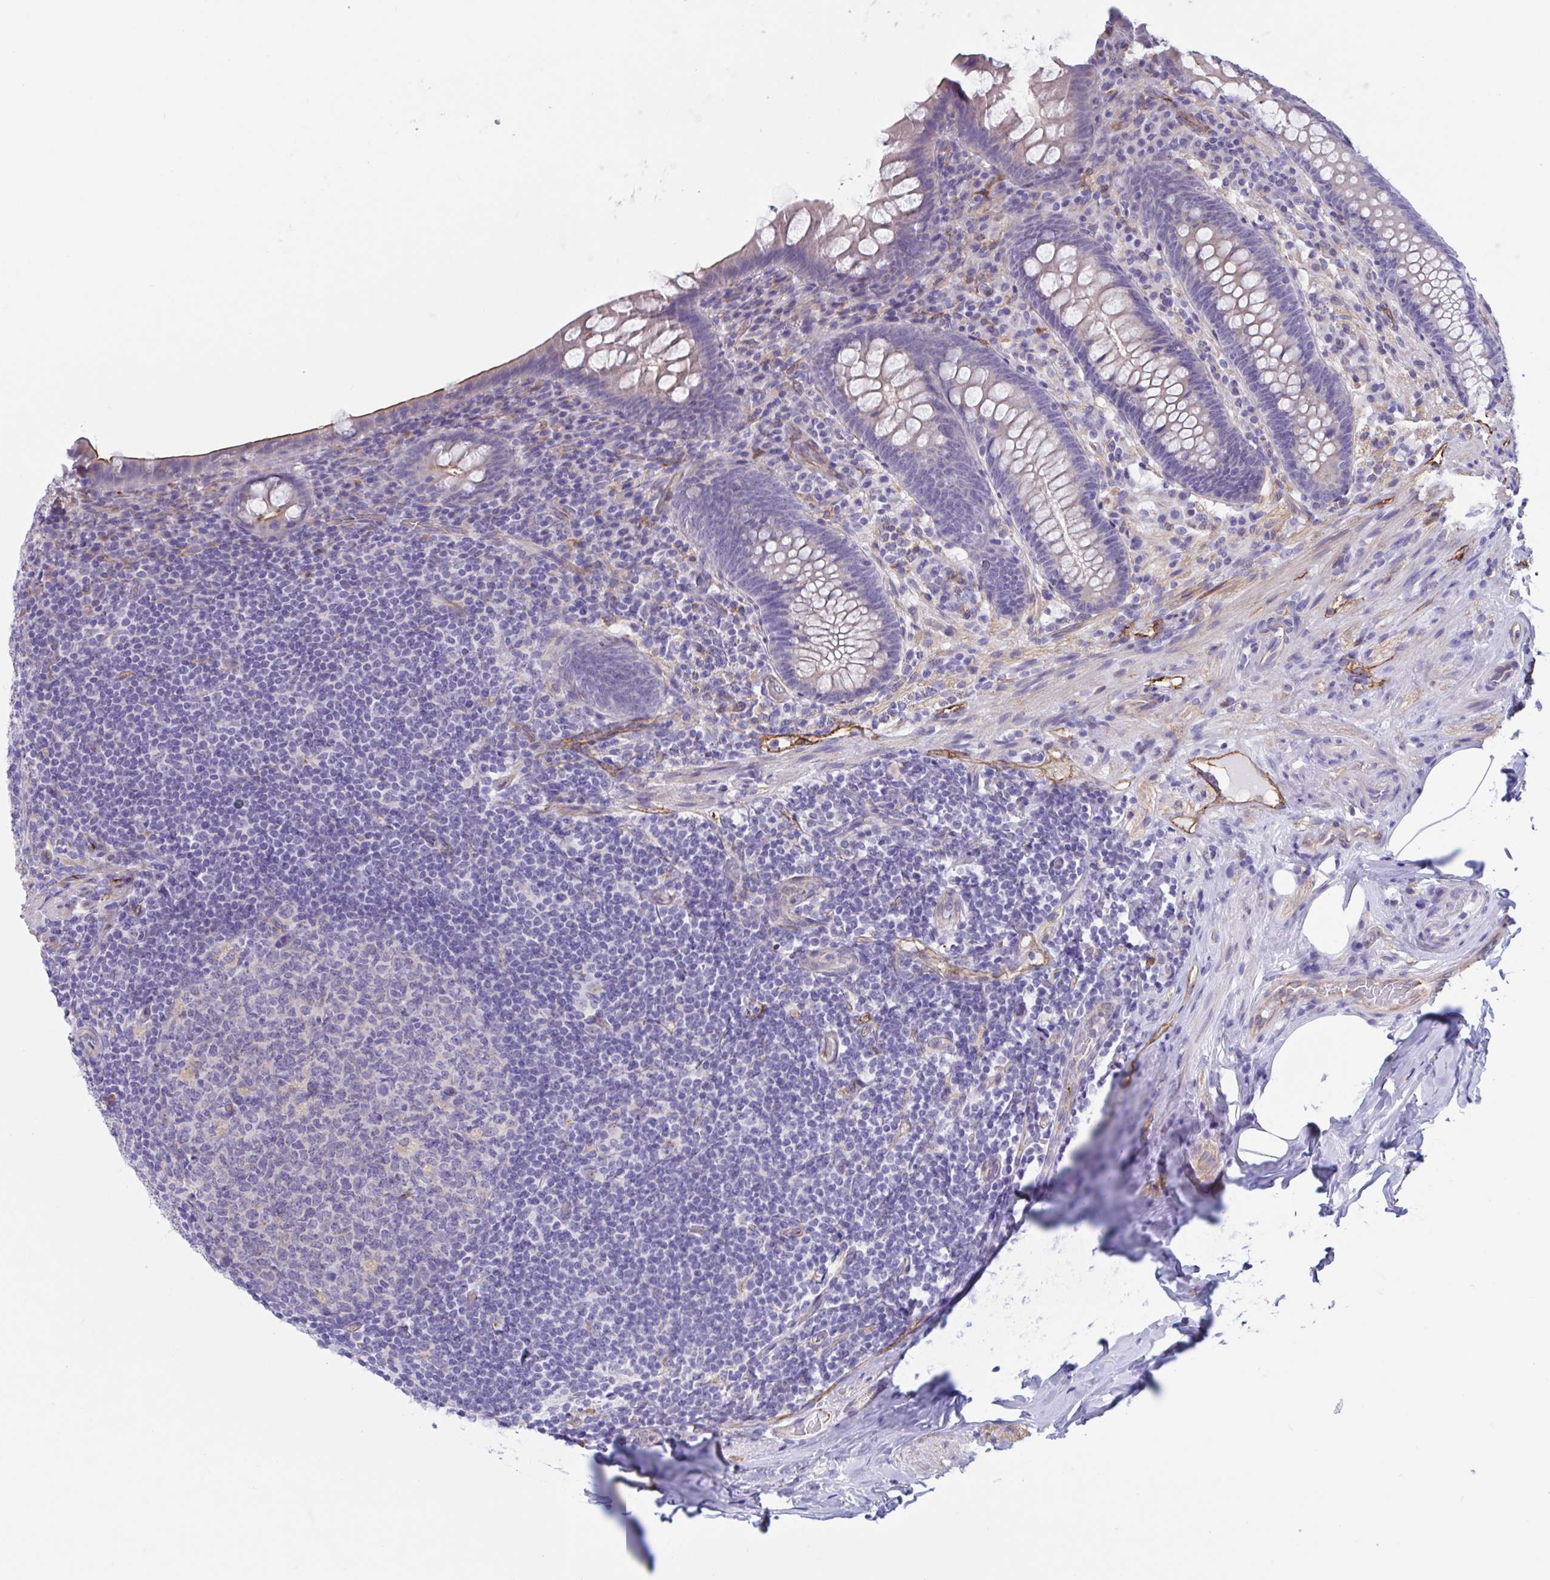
{"staining": {"intensity": "negative", "quantity": "none", "location": "none"}, "tissue": "appendix", "cell_type": "Glandular cells", "image_type": "normal", "snomed": [{"axis": "morphology", "description": "Normal tissue, NOS"}, {"axis": "topography", "description": "Appendix"}], "caption": "Appendix stained for a protein using IHC displays no staining glandular cells.", "gene": "RPL22L1", "patient": {"sex": "male", "age": 71}}